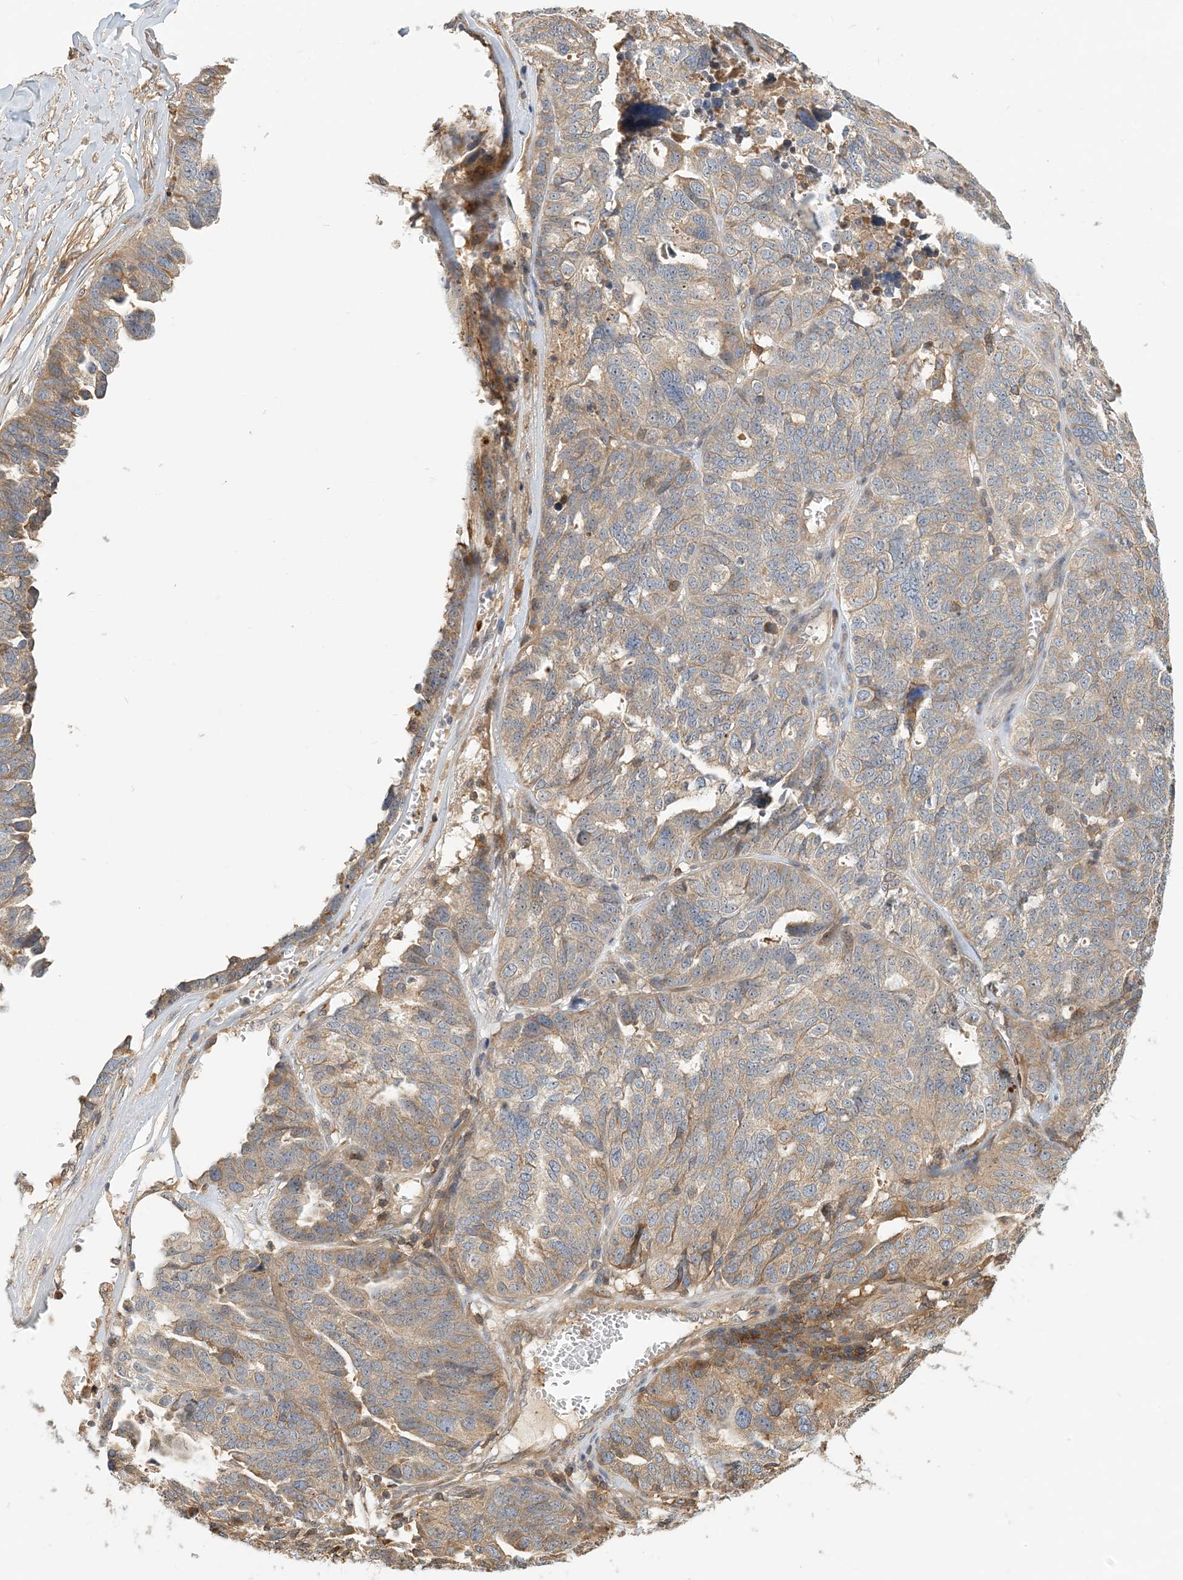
{"staining": {"intensity": "moderate", "quantity": "<25%", "location": "cytoplasmic/membranous"}, "tissue": "ovarian cancer", "cell_type": "Tumor cells", "image_type": "cancer", "snomed": [{"axis": "morphology", "description": "Cystadenocarcinoma, serous, NOS"}, {"axis": "topography", "description": "Ovary"}], "caption": "Ovarian cancer (serous cystadenocarcinoma) stained with IHC exhibits moderate cytoplasmic/membranous positivity in about <25% of tumor cells.", "gene": "COLEC11", "patient": {"sex": "female", "age": 59}}